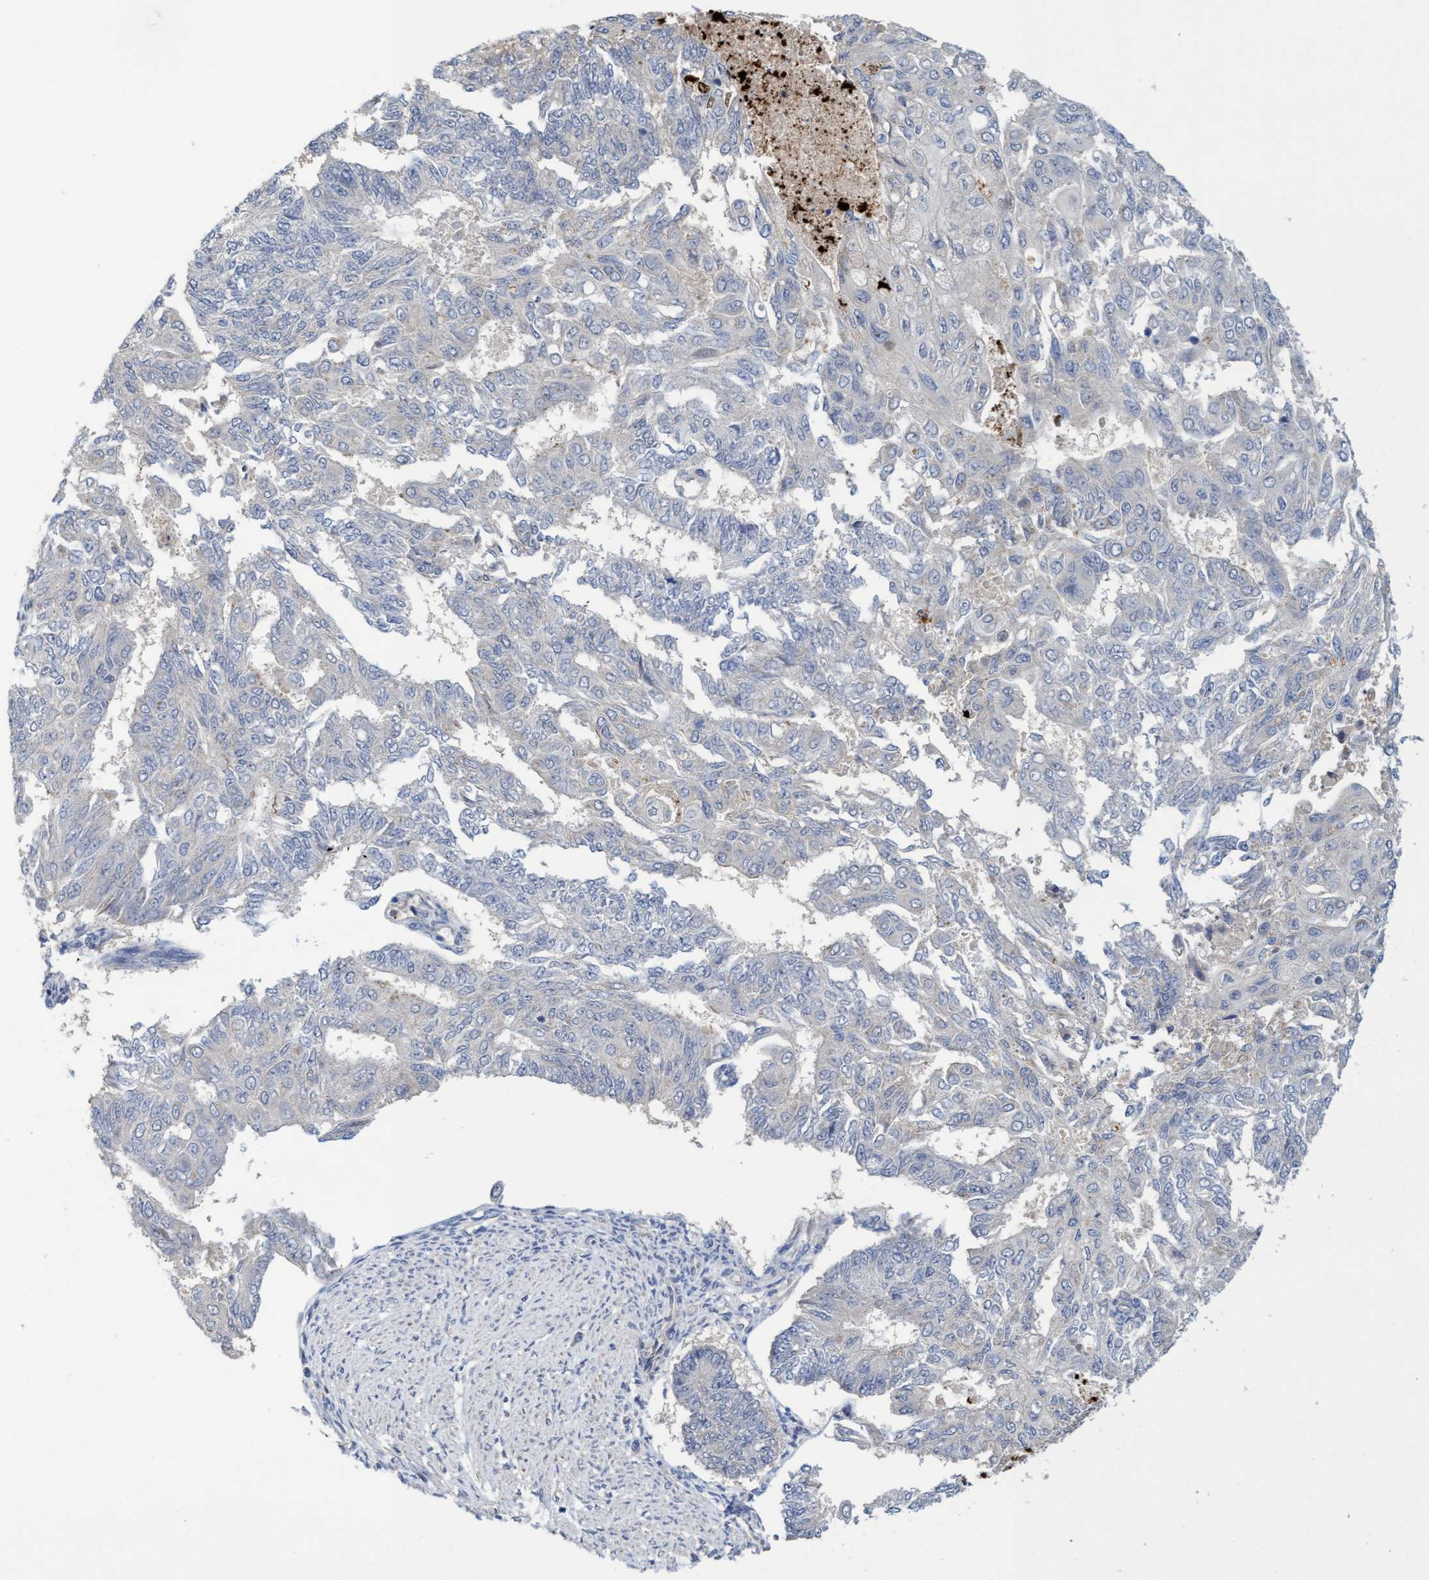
{"staining": {"intensity": "negative", "quantity": "none", "location": "none"}, "tissue": "endometrial cancer", "cell_type": "Tumor cells", "image_type": "cancer", "snomed": [{"axis": "morphology", "description": "Adenocarcinoma, NOS"}, {"axis": "topography", "description": "Endometrium"}], "caption": "Photomicrograph shows no protein staining in tumor cells of adenocarcinoma (endometrial) tissue. (Brightfield microscopy of DAB immunohistochemistry (IHC) at high magnification).", "gene": "SEMA4D", "patient": {"sex": "female", "age": 32}}